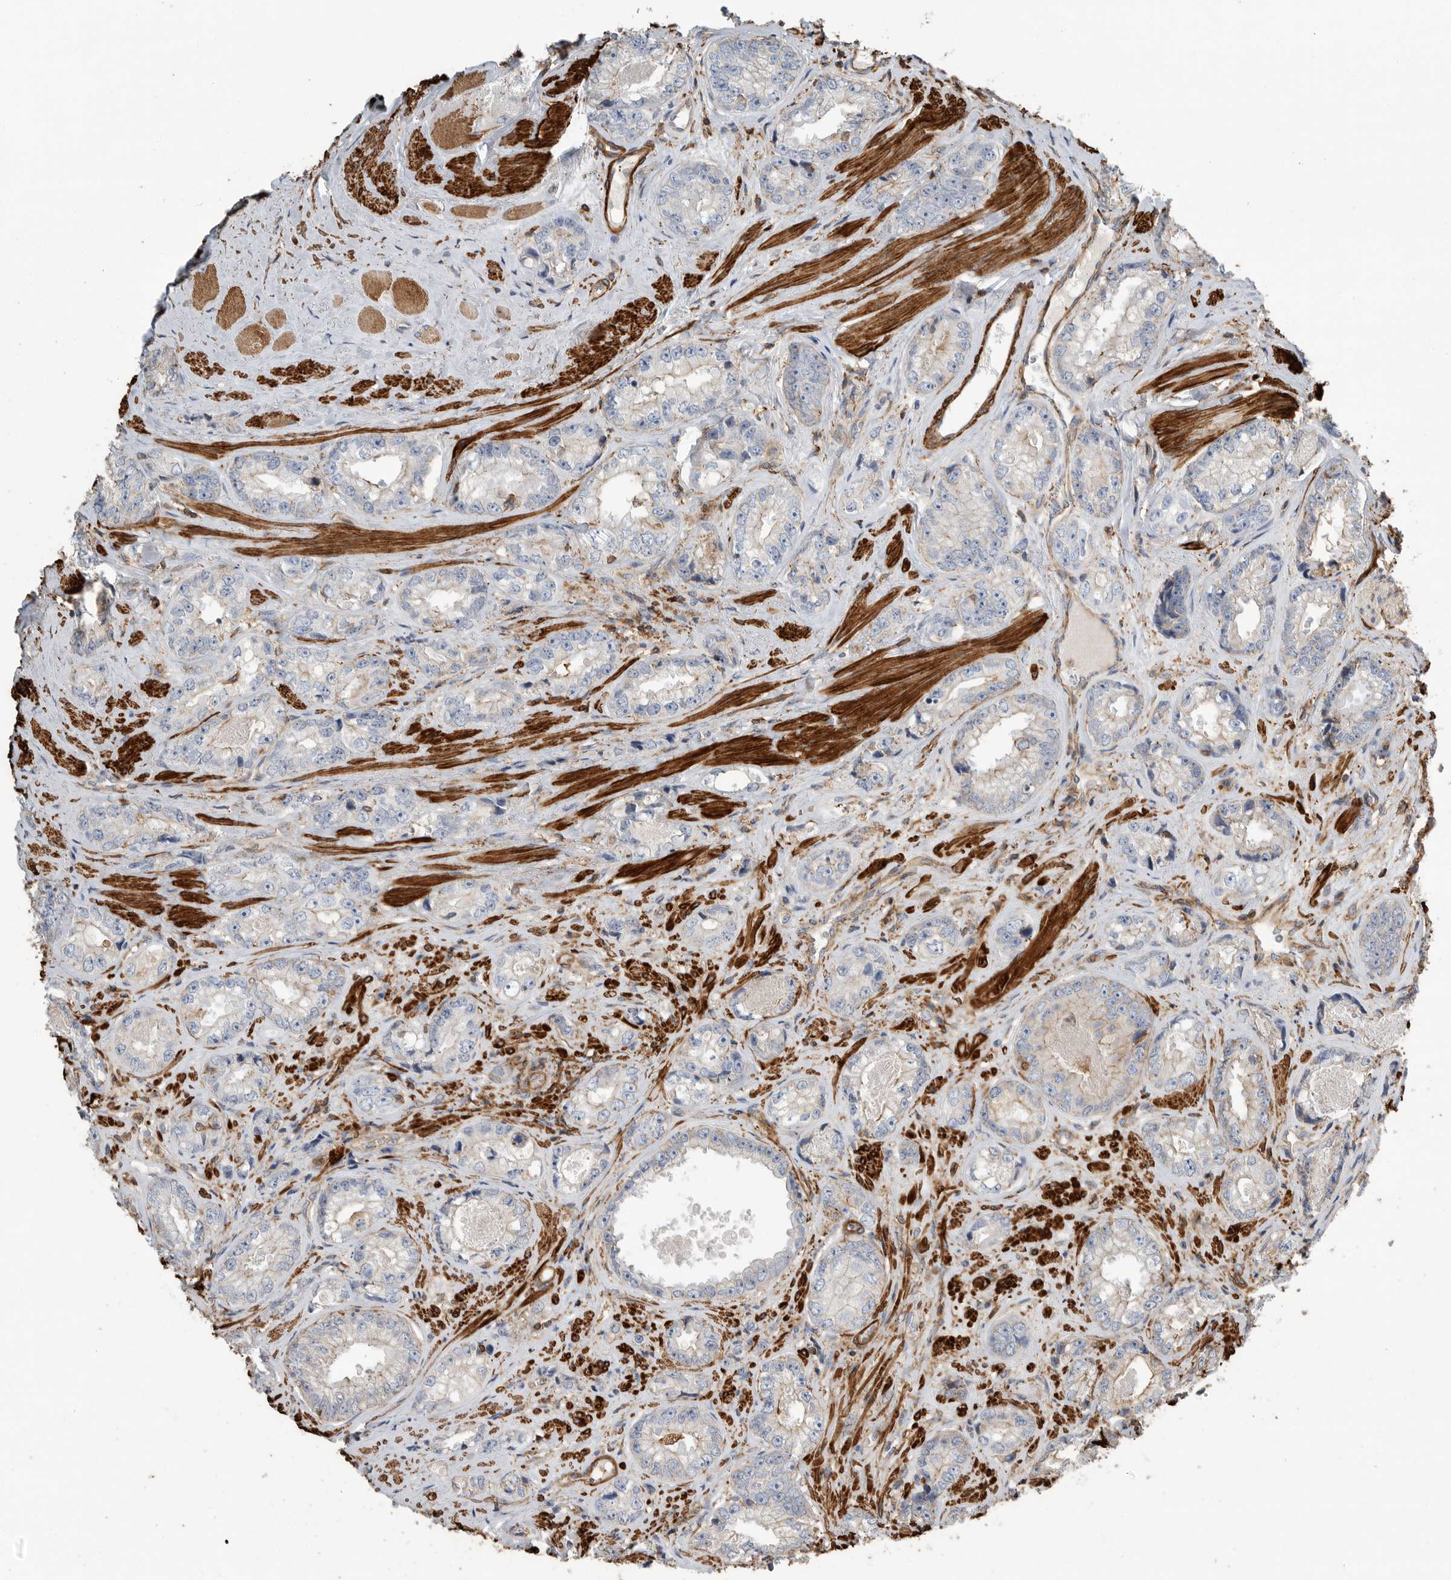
{"staining": {"intensity": "negative", "quantity": "none", "location": "none"}, "tissue": "prostate cancer", "cell_type": "Tumor cells", "image_type": "cancer", "snomed": [{"axis": "morphology", "description": "Adenocarcinoma, High grade"}, {"axis": "topography", "description": "Prostate"}], "caption": "Immunohistochemical staining of human prostate cancer (adenocarcinoma (high-grade)) shows no significant positivity in tumor cells.", "gene": "GPER1", "patient": {"sex": "male", "age": 61}}